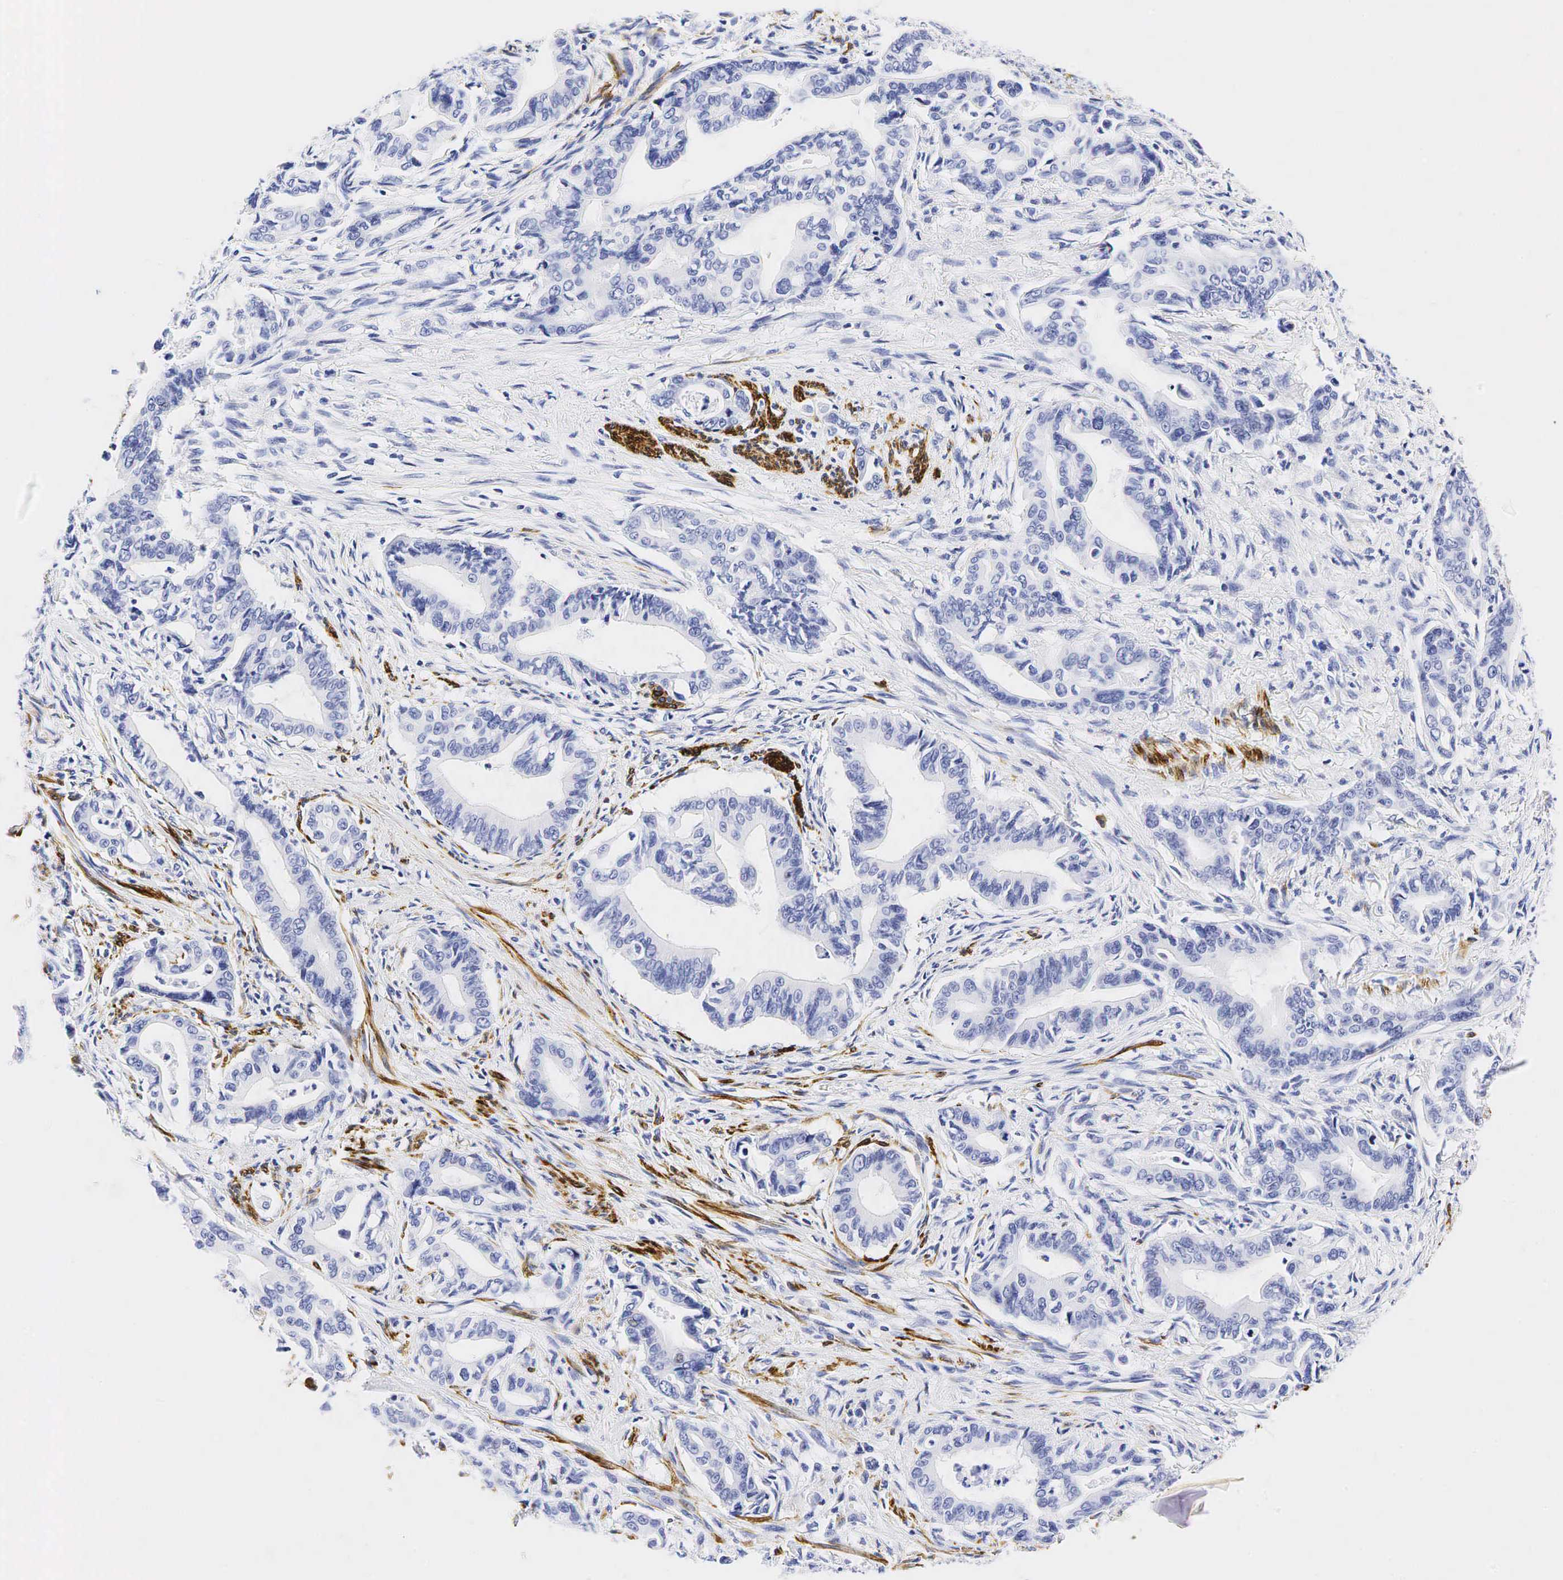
{"staining": {"intensity": "negative", "quantity": "none", "location": "none"}, "tissue": "stomach cancer", "cell_type": "Tumor cells", "image_type": "cancer", "snomed": [{"axis": "morphology", "description": "Adenocarcinoma, NOS"}, {"axis": "topography", "description": "Stomach"}], "caption": "The histopathology image exhibits no significant staining in tumor cells of stomach adenocarcinoma. Brightfield microscopy of immunohistochemistry (IHC) stained with DAB (3,3'-diaminobenzidine) (brown) and hematoxylin (blue), captured at high magnification.", "gene": "CALD1", "patient": {"sex": "female", "age": 76}}